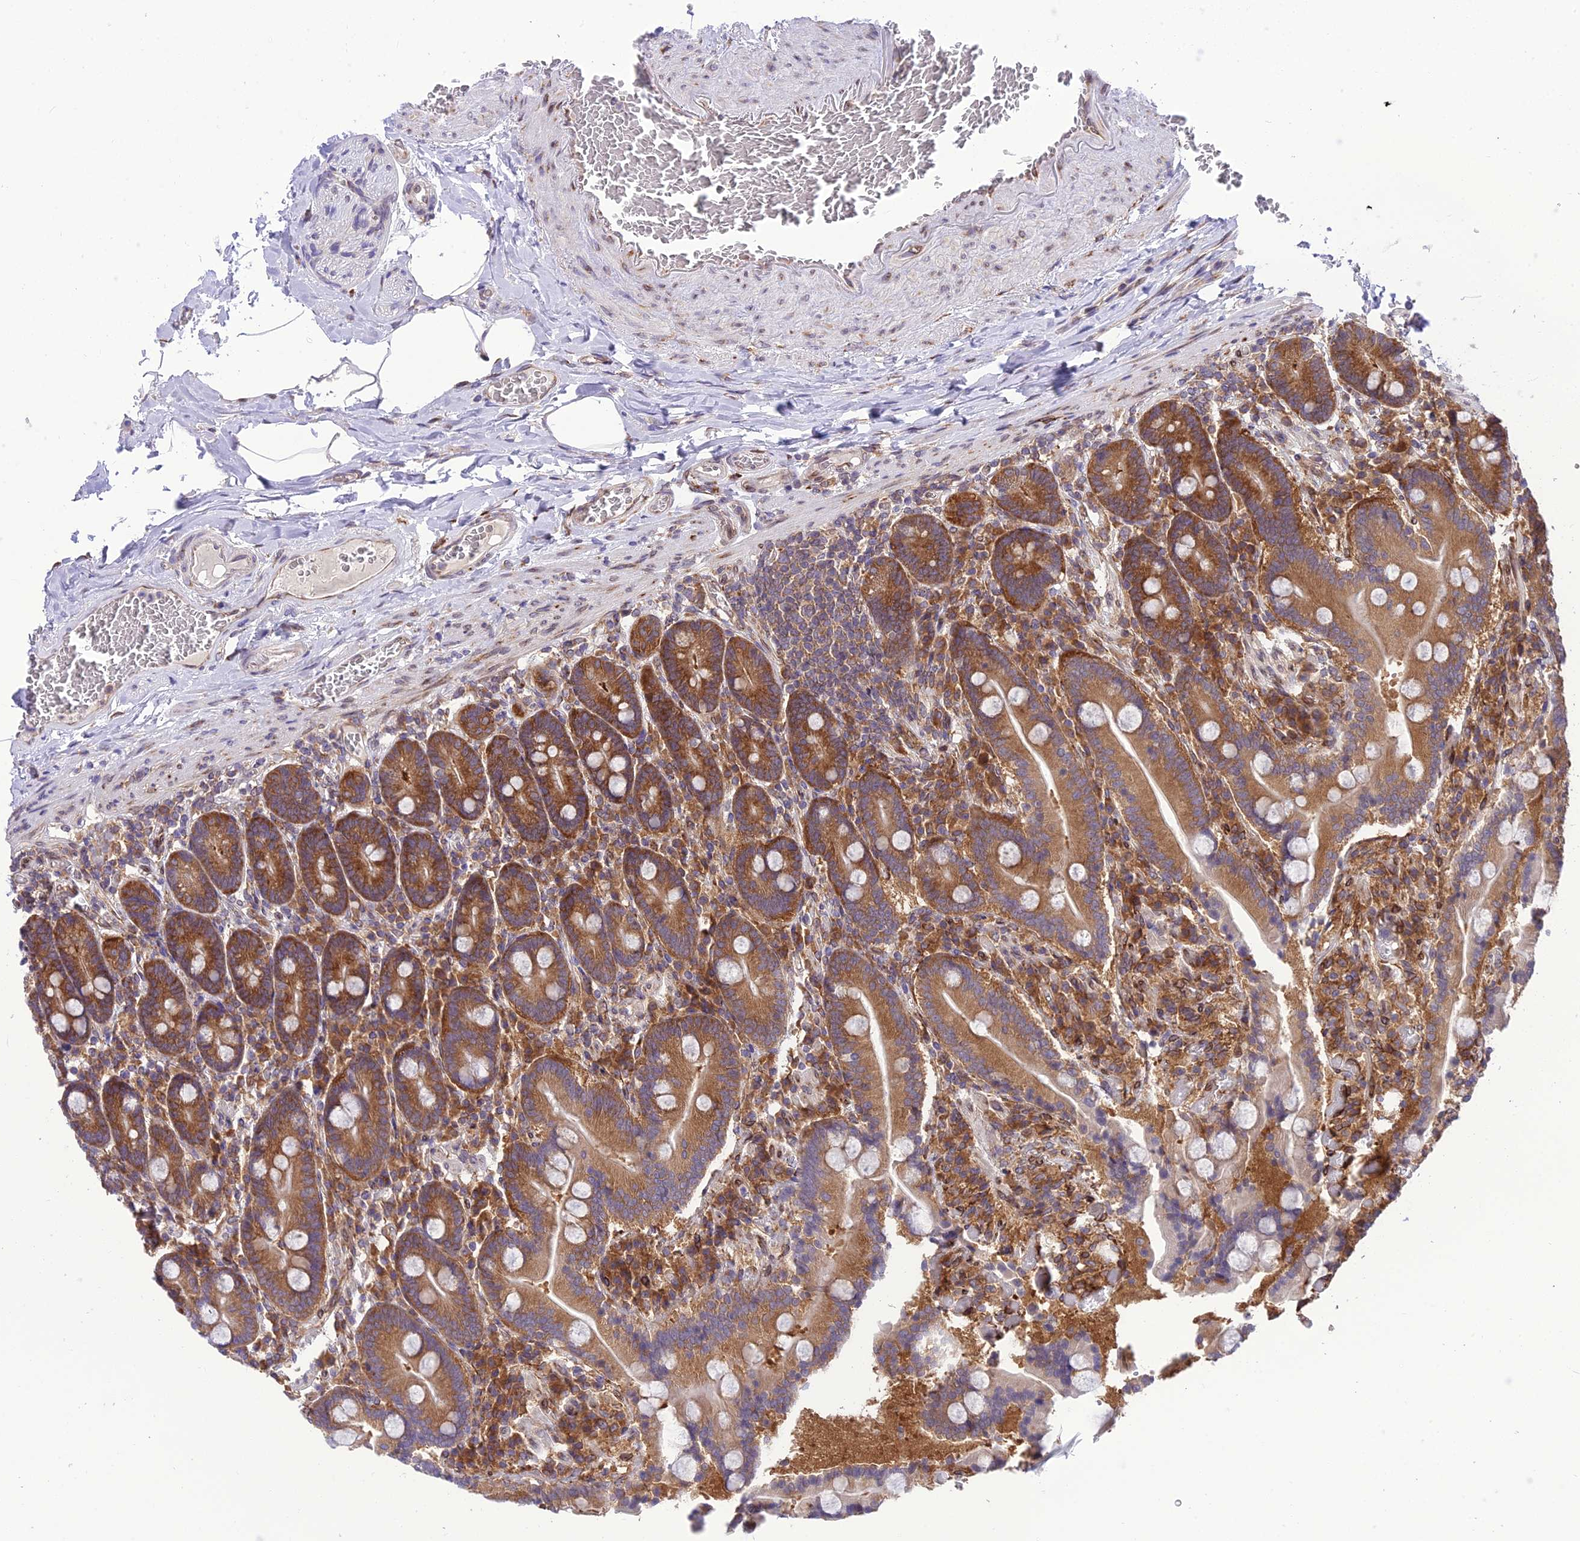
{"staining": {"intensity": "strong", "quantity": ">75%", "location": "cytoplasmic/membranous"}, "tissue": "duodenum", "cell_type": "Glandular cells", "image_type": "normal", "snomed": [{"axis": "morphology", "description": "Normal tissue, NOS"}, {"axis": "topography", "description": "Duodenum"}], "caption": "An image of human duodenum stained for a protein exhibits strong cytoplasmic/membranous brown staining in glandular cells.", "gene": "DHCR7", "patient": {"sex": "female", "age": 62}}